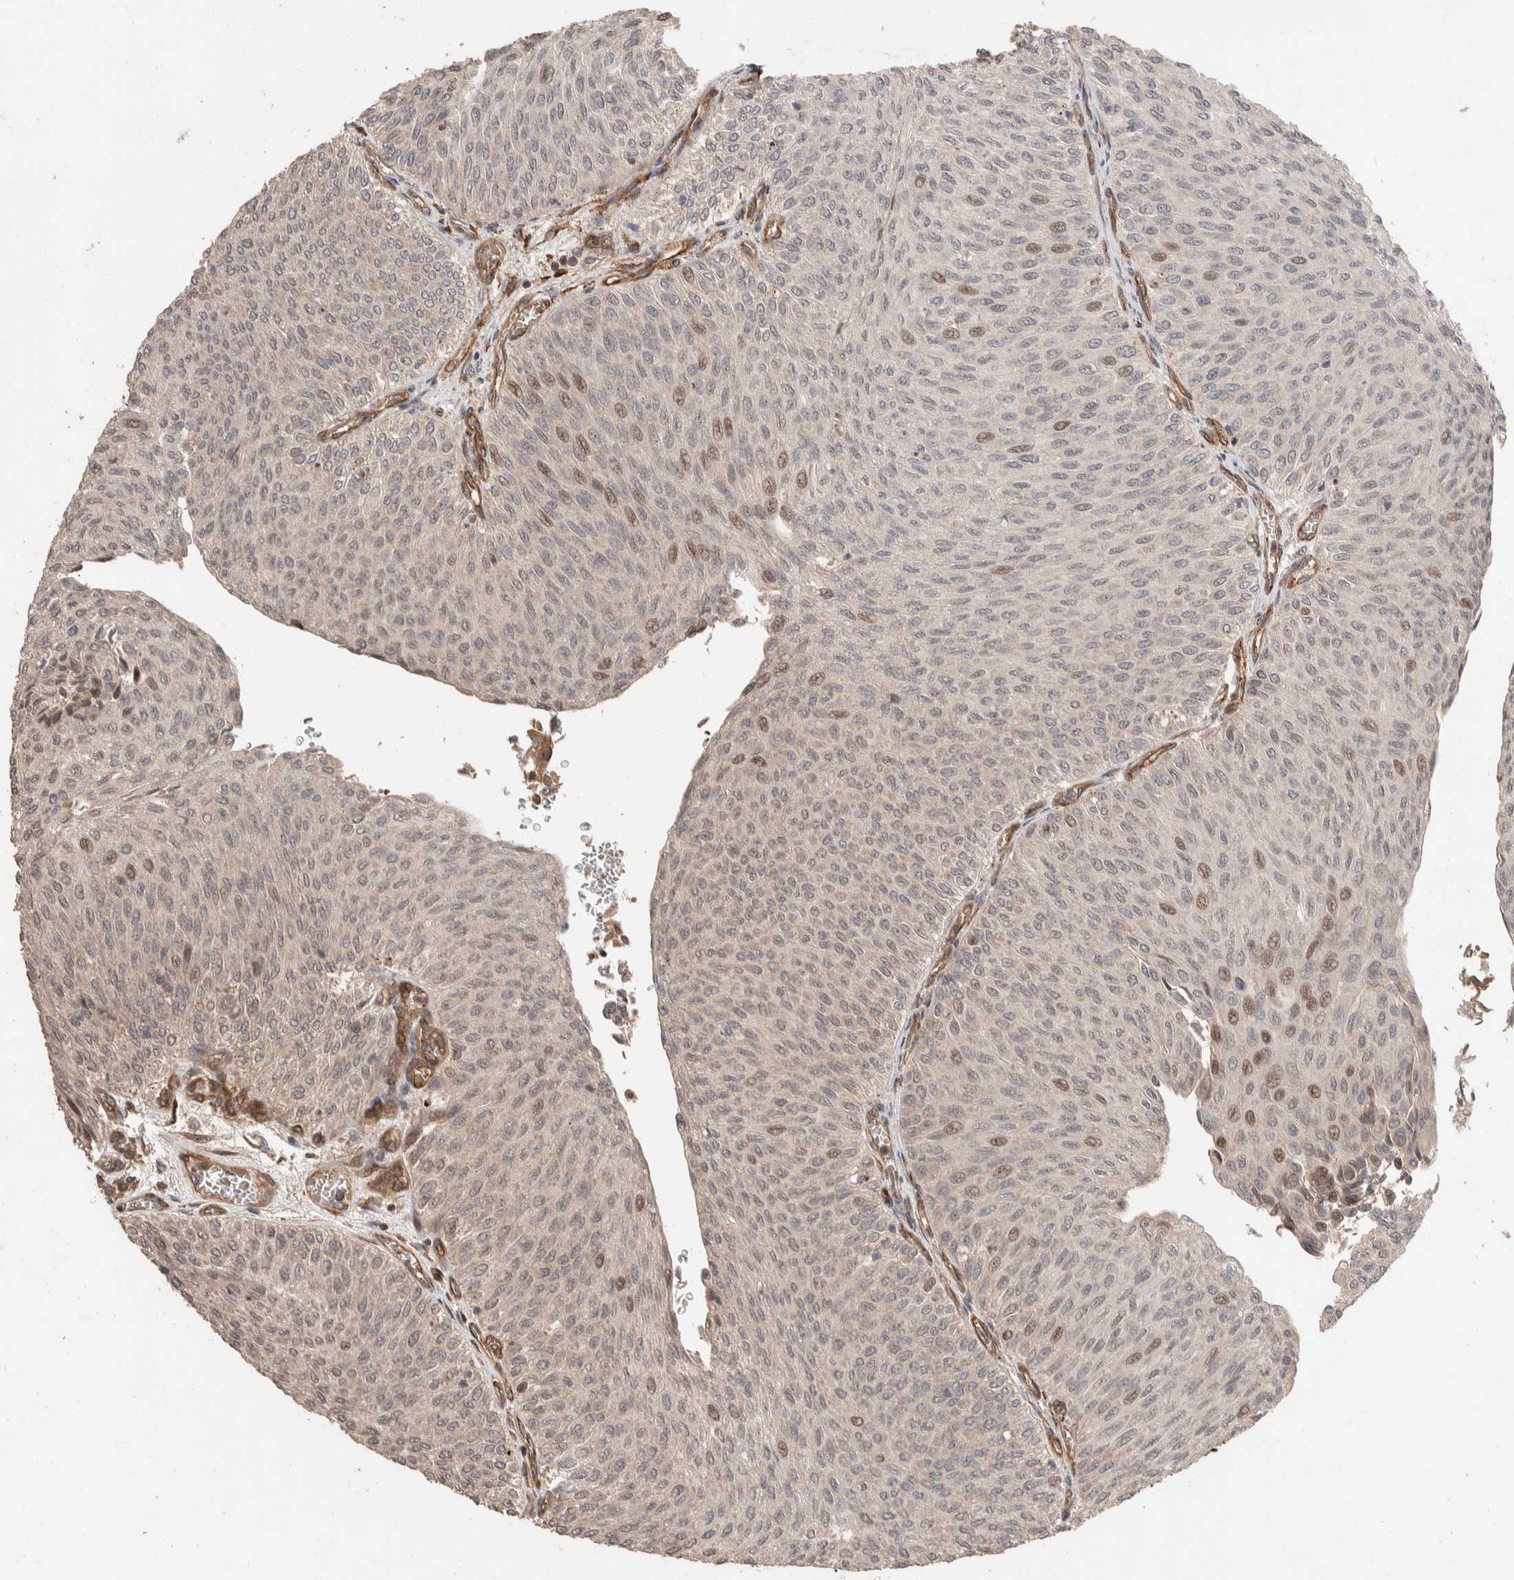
{"staining": {"intensity": "weak", "quantity": "25%-75%", "location": "cytoplasmic/membranous,nuclear"}, "tissue": "urothelial cancer", "cell_type": "Tumor cells", "image_type": "cancer", "snomed": [{"axis": "morphology", "description": "Urothelial carcinoma, Low grade"}, {"axis": "topography", "description": "Urinary bladder"}], "caption": "Urothelial cancer was stained to show a protein in brown. There is low levels of weak cytoplasmic/membranous and nuclear expression in about 25%-75% of tumor cells.", "gene": "ERC1", "patient": {"sex": "male", "age": 78}}